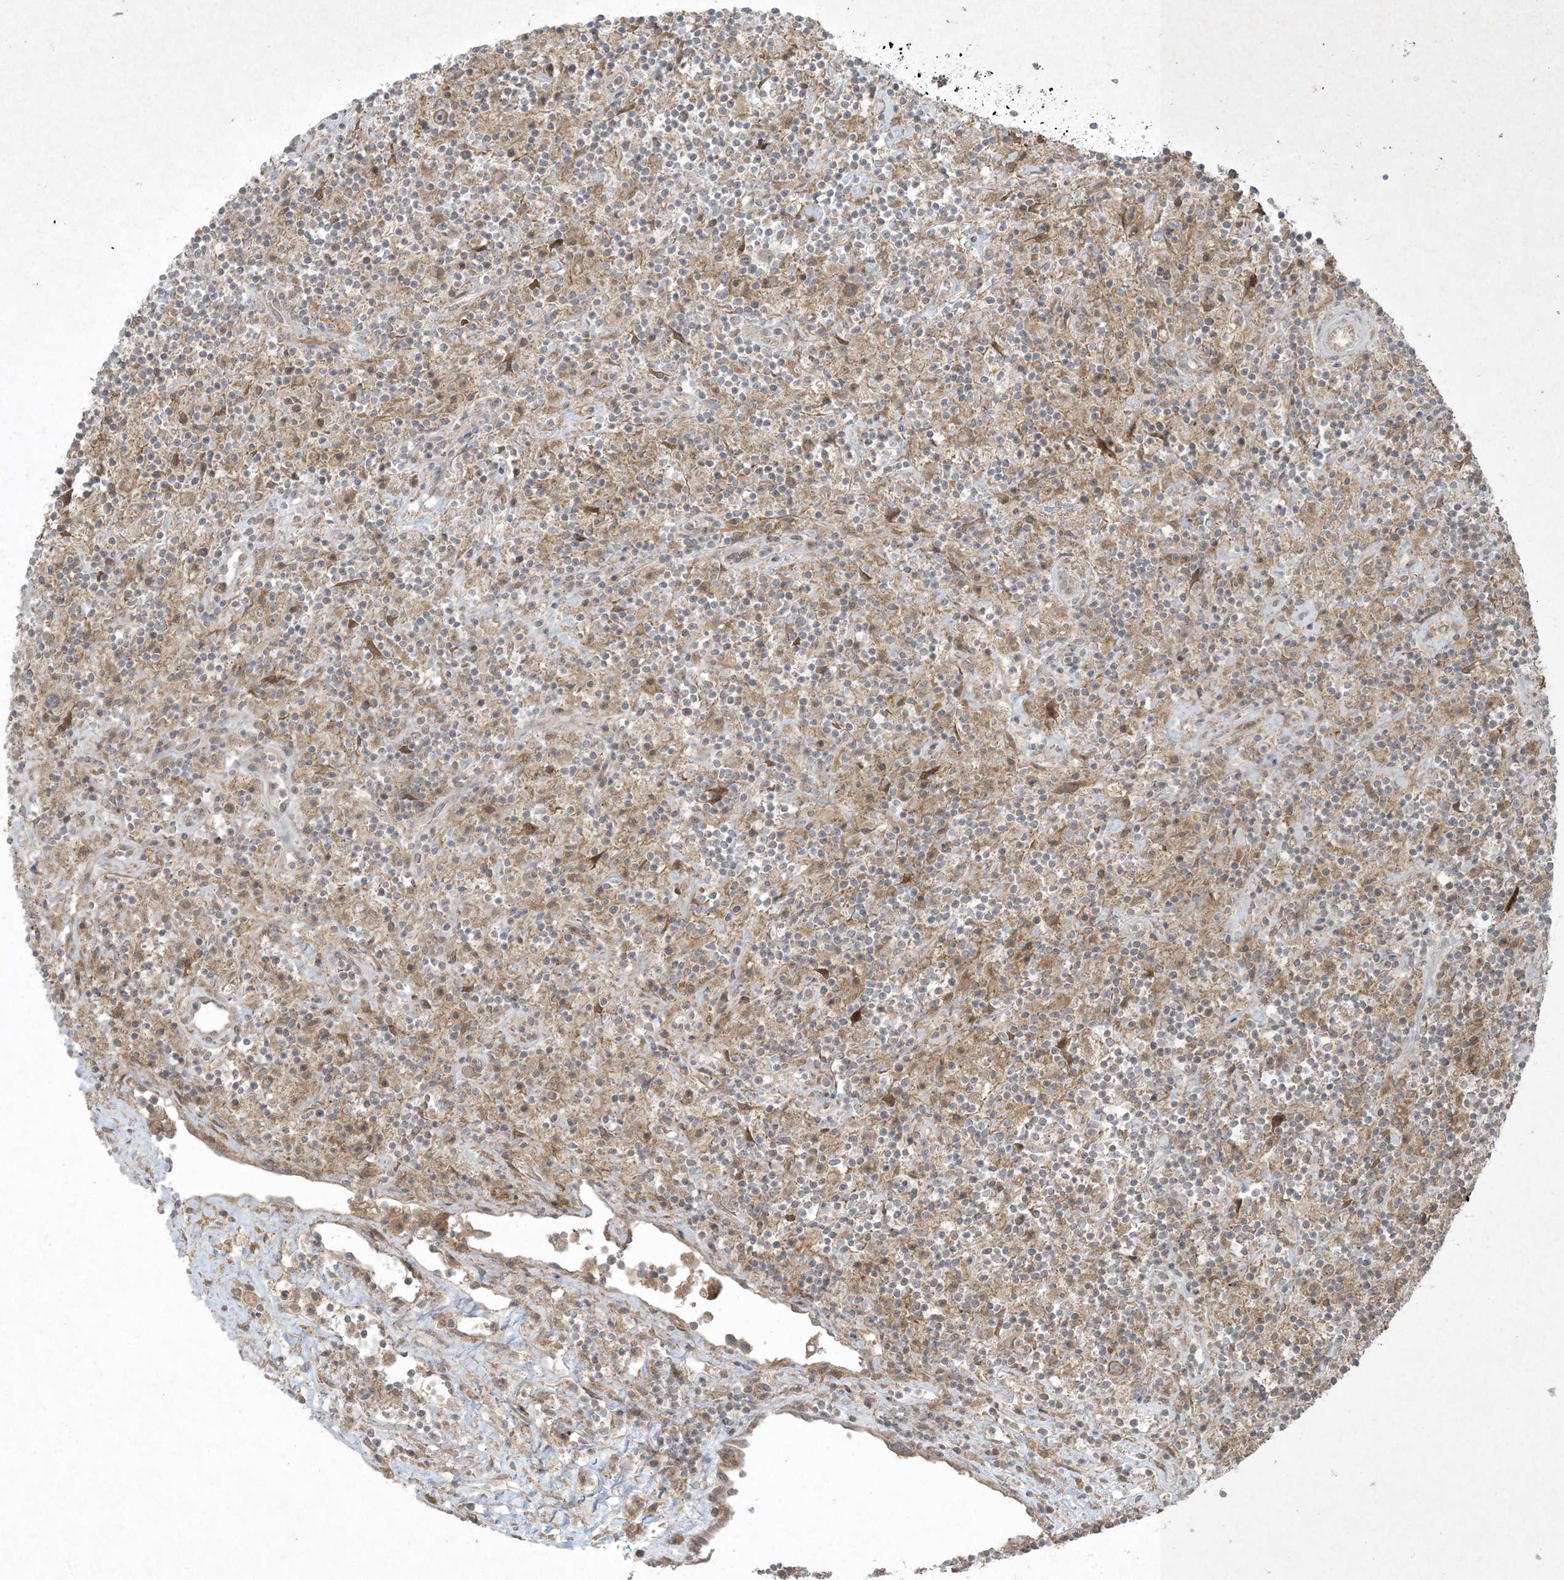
{"staining": {"intensity": "weak", "quantity": ">75%", "location": "cytoplasmic/membranous"}, "tissue": "lymphoma", "cell_type": "Tumor cells", "image_type": "cancer", "snomed": [{"axis": "morphology", "description": "Hodgkin's disease, NOS"}, {"axis": "topography", "description": "Lymph node"}], "caption": "Immunohistochemical staining of human Hodgkin's disease displays low levels of weak cytoplasmic/membranous staining in about >75% of tumor cells.", "gene": "NRBP2", "patient": {"sex": "male", "age": 70}}